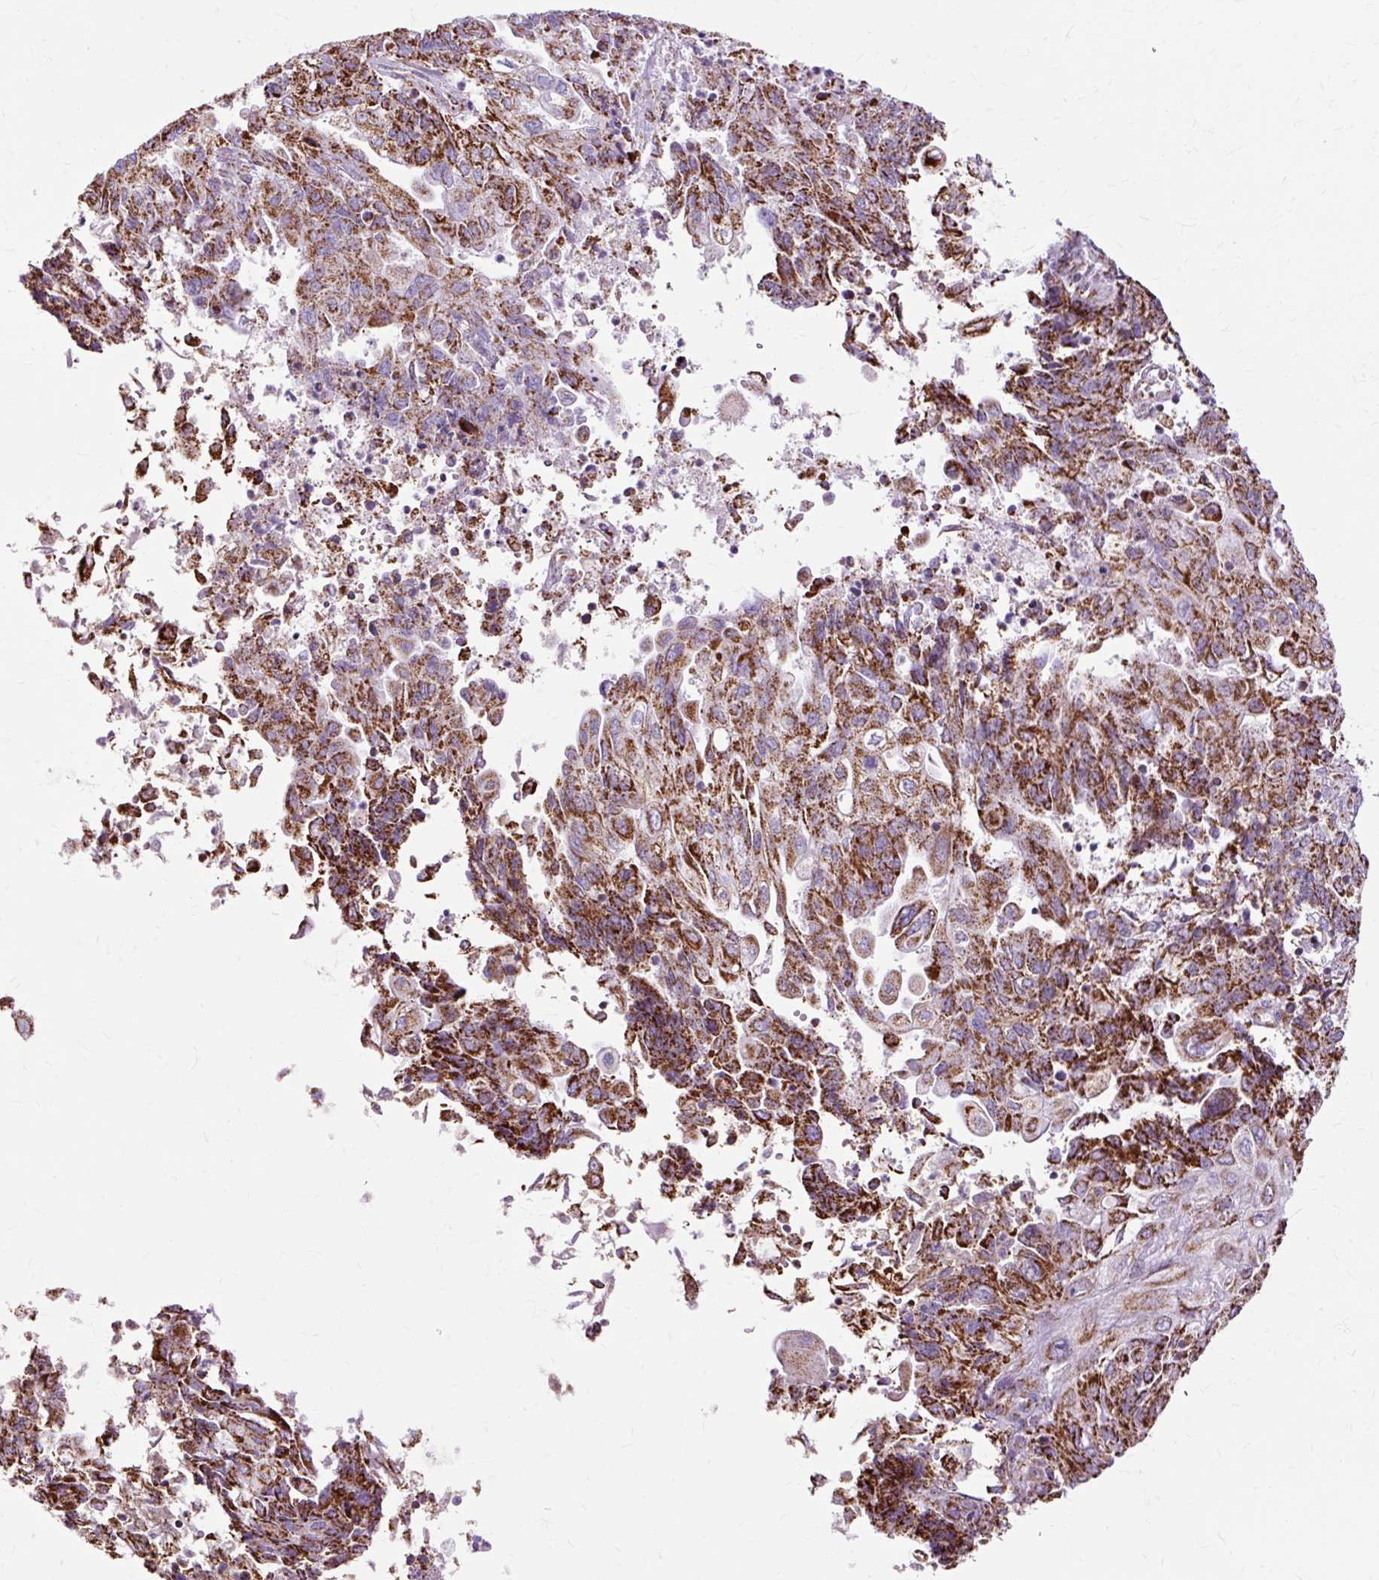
{"staining": {"intensity": "strong", "quantity": ">75%", "location": "cytoplasmic/membranous"}, "tissue": "endometrial cancer", "cell_type": "Tumor cells", "image_type": "cancer", "snomed": [{"axis": "morphology", "description": "Adenocarcinoma, NOS"}, {"axis": "topography", "description": "Endometrium"}], "caption": "Human adenocarcinoma (endometrial) stained for a protein (brown) exhibits strong cytoplasmic/membranous positive positivity in approximately >75% of tumor cells.", "gene": "DLAT", "patient": {"sex": "female", "age": 54}}